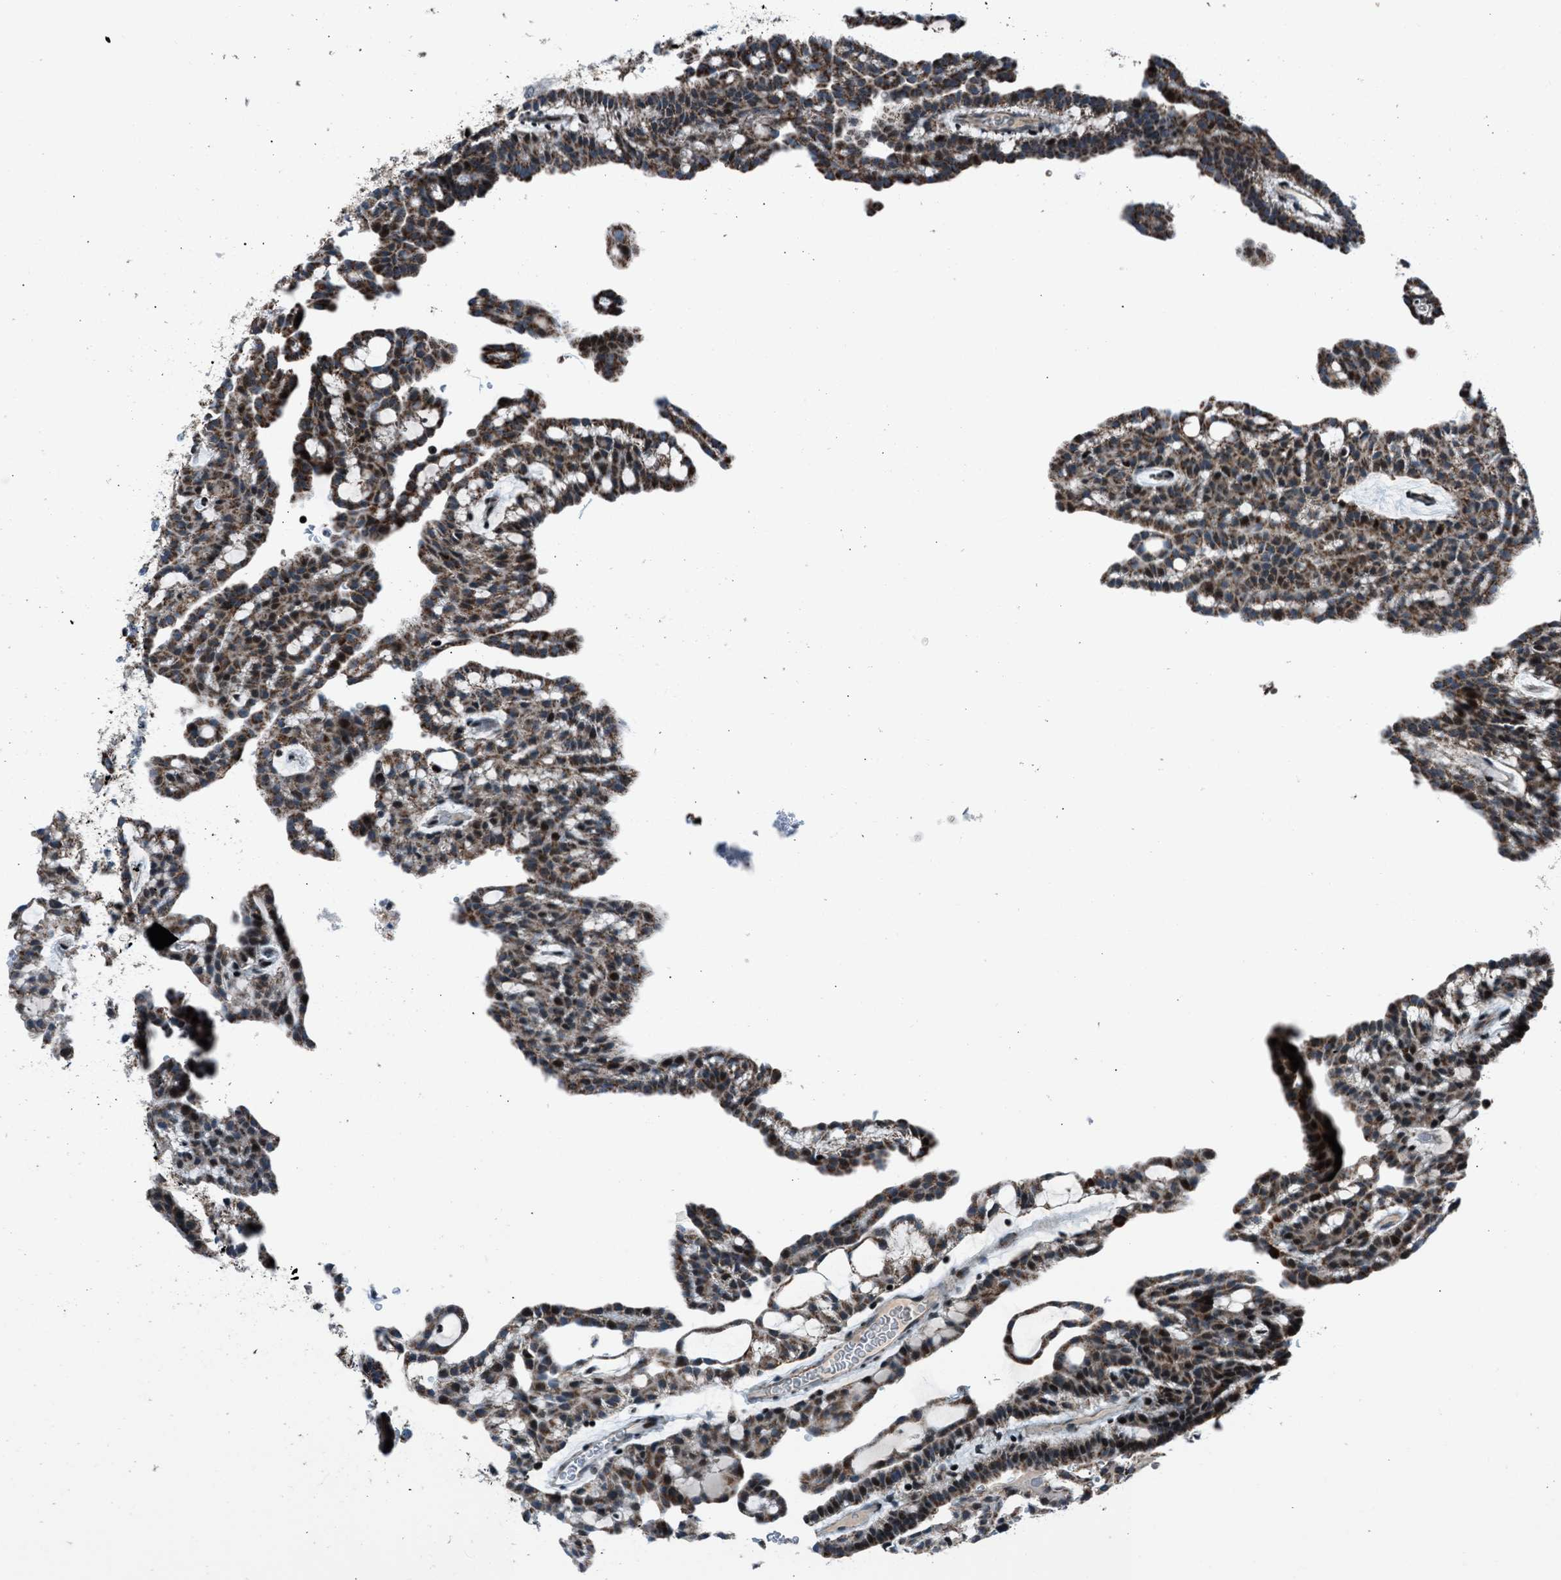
{"staining": {"intensity": "moderate", "quantity": ">75%", "location": "cytoplasmic/membranous"}, "tissue": "renal cancer", "cell_type": "Tumor cells", "image_type": "cancer", "snomed": [{"axis": "morphology", "description": "Adenocarcinoma, NOS"}, {"axis": "topography", "description": "Kidney"}], "caption": "About >75% of tumor cells in renal adenocarcinoma demonstrate moderate cytoplasmic/membranous protein staining as visualized by brown immunohistochemical staining.", "gene": "MORC3", "patient": {"sex": "male", "age": 63}}